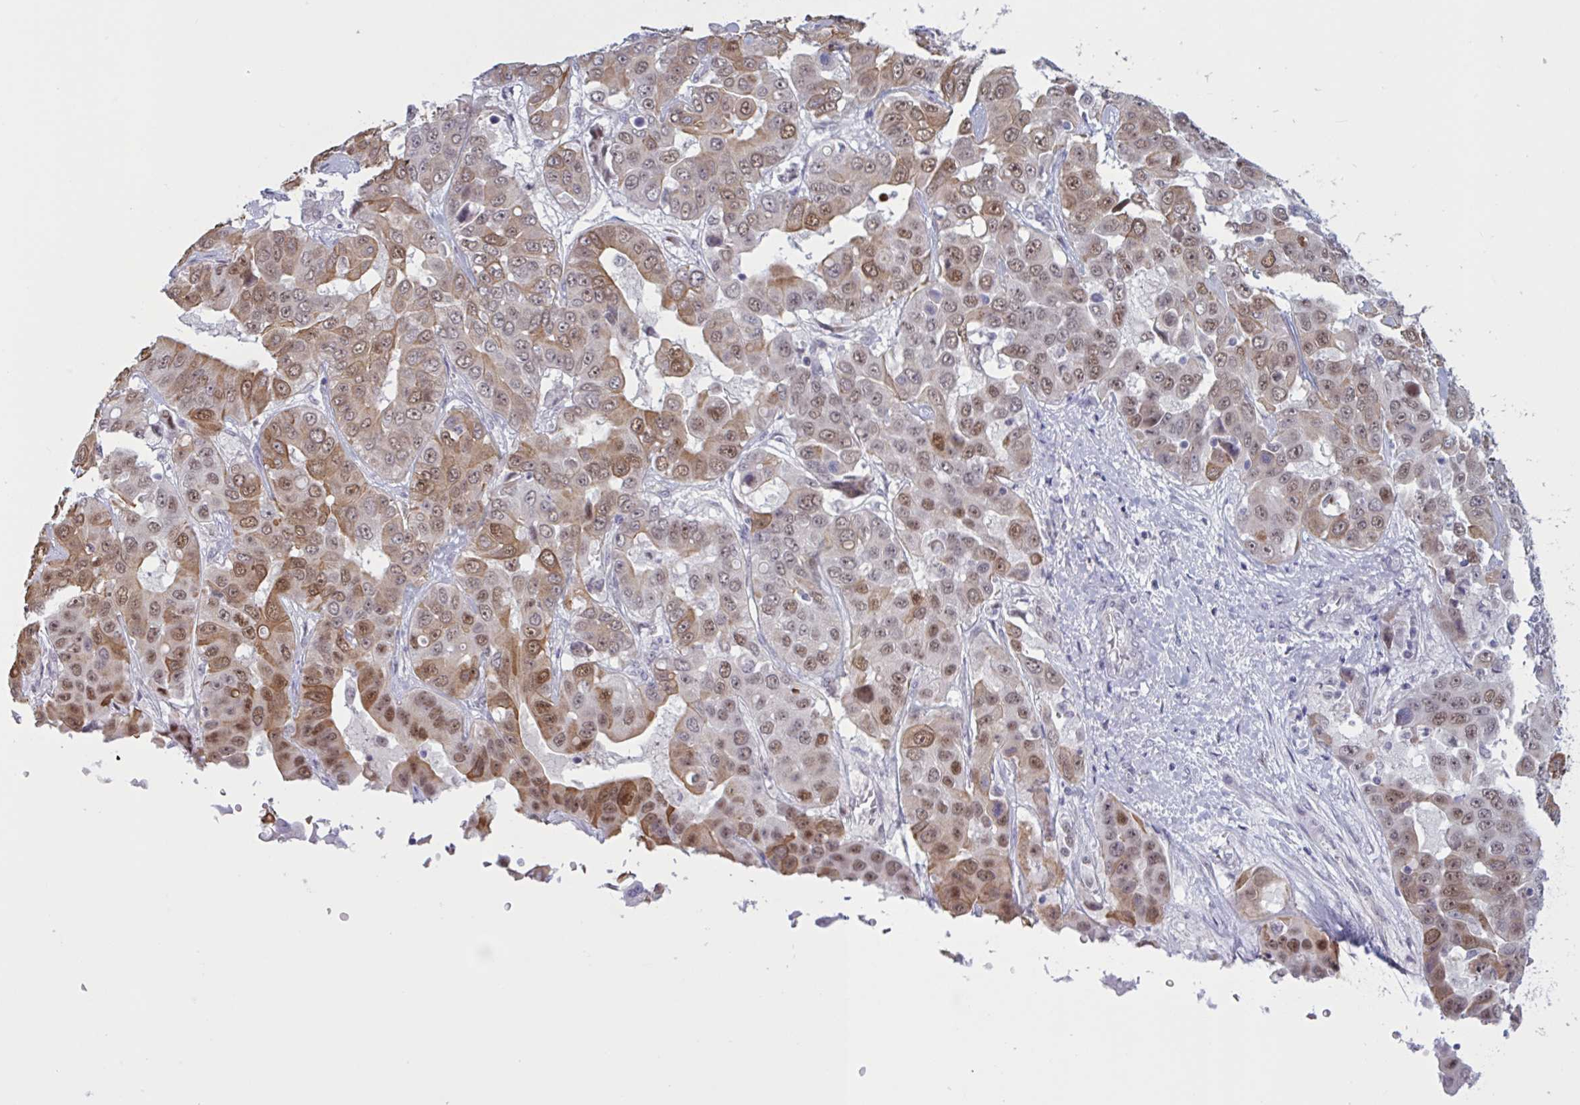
{"staining": {"intensity": "moderate", "quantity": ">75%", "location": "nuclear"}, "tissue": "liver cancer", "cell_type": "Tumor cells", "image_type": "cancer", "snomed": [{"axis": "morphology", "description": "Cholangiocarcinoma"}, {"axis": "topography", "description": "Liver"}], "caption": "Brown immunohistochemical staining in human cholangiocarcinoma (liver) shows moderate nuclear expression in approximately >75% of tumor cells. The staining is performed using DAB brown chromogen to label protein expression. The nuclei are counter-stained blue using hematoxylin.", "gene": "PRMT6", "patient": {"sex": "female", "age": 52}}